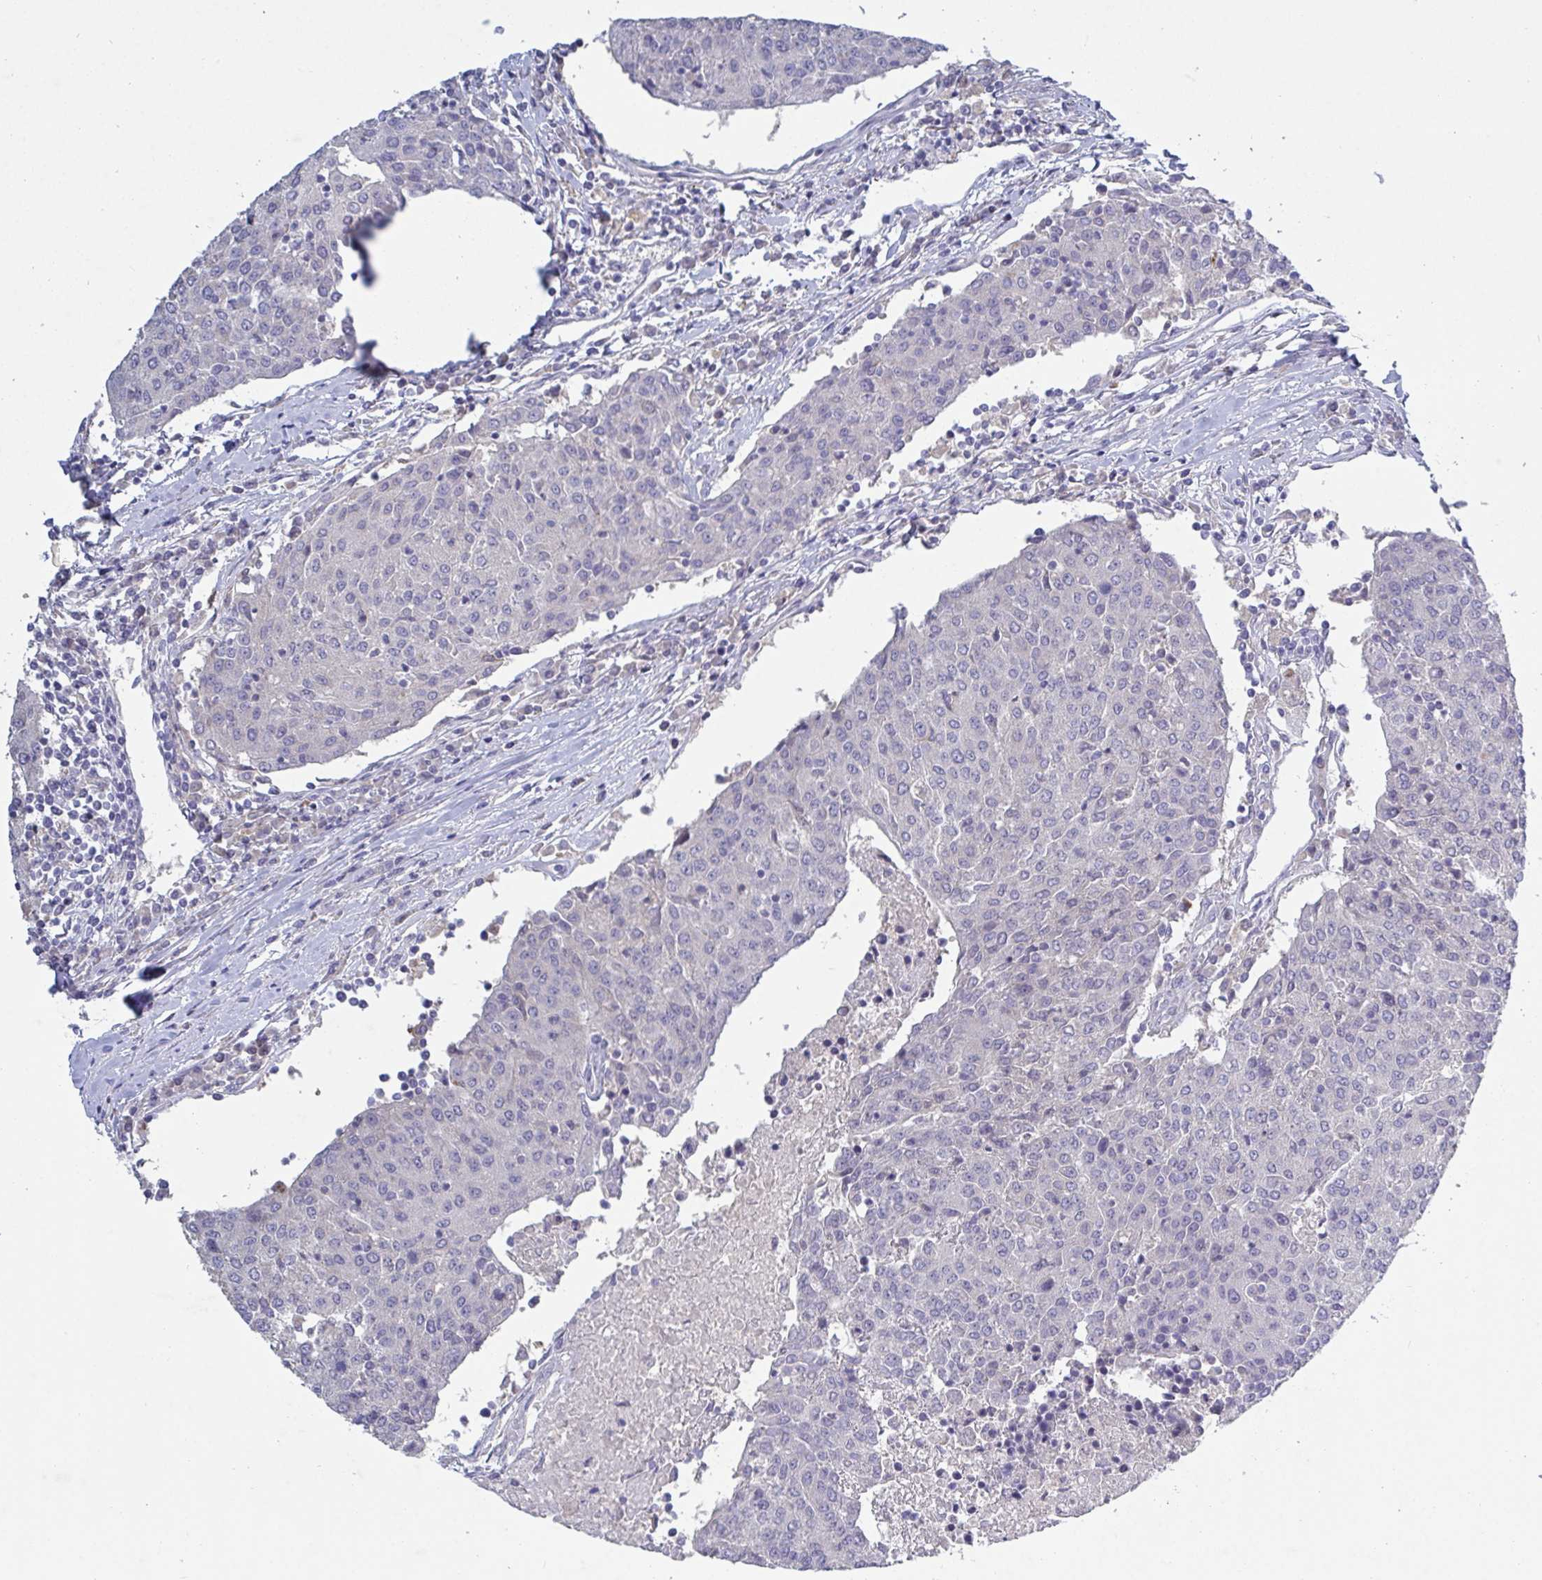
{"staining": {"intensity": "negative", "quantity": "none", "location": "none"}, "tissue": "urothelial cancer", "cell_type": "Tumor cells", "image_type": "cancer", "snomed": [{"axis": "morphology", "description": "Urothelial carcinoma, High grade"}, {"axis": "topography", "description": "Urinary bladder"}], "caption": "Tumor cells are negative for brown protein staining in urothelial cancer.", "gene": "GALNT13", "patient": {"sex": "female", "age": 85}}